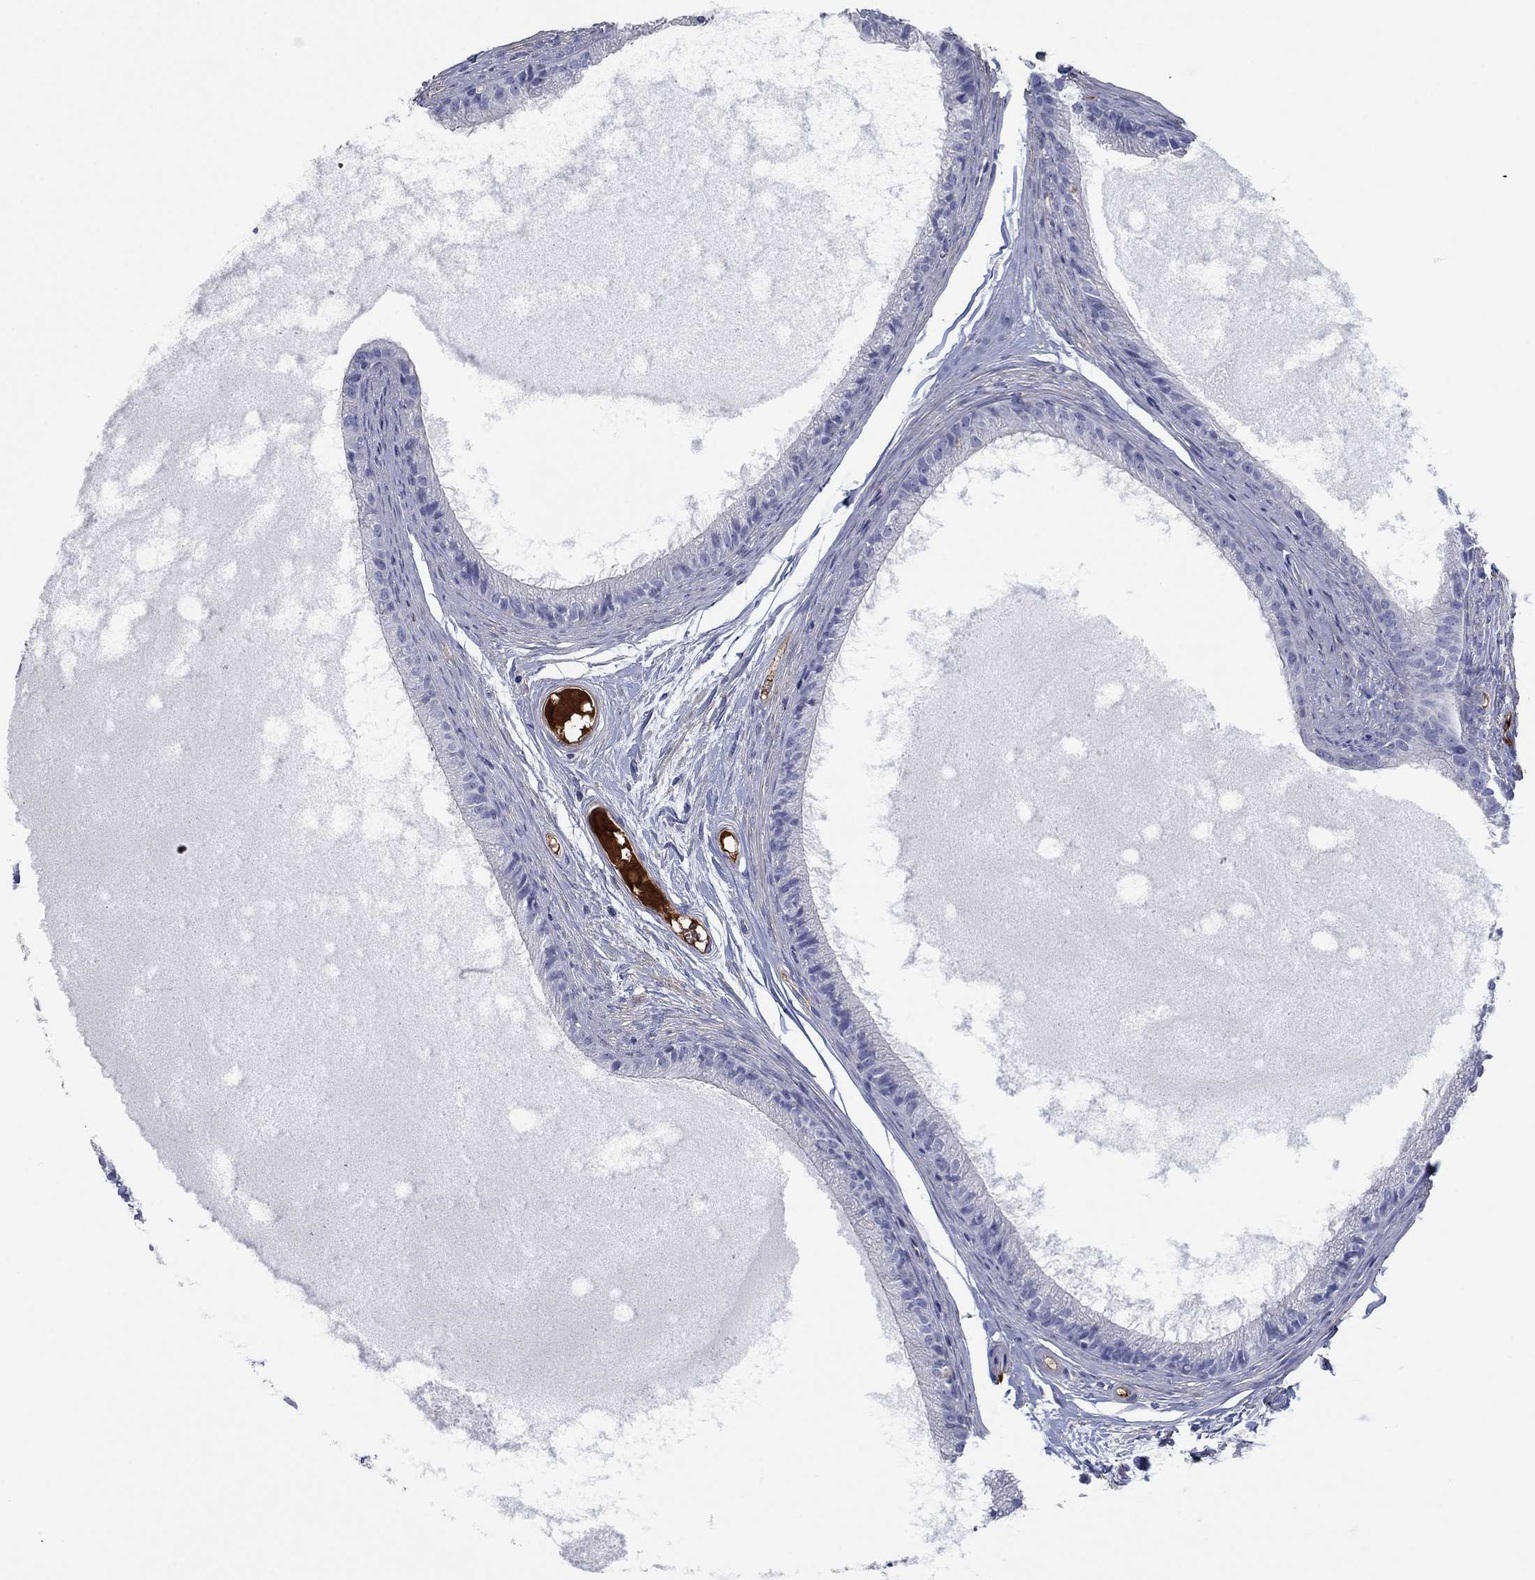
{"staining": {"intensity": "negative", "quantity": "none", "location": "none"}, "tissue": "epididymis", "cell_type": "Glandular cells", "image_type": "normal", "snomed": [{"axis": "morphology", "description": "Normal tissue, NOS"}, {"axis": "topography", "description": "Epididymis"}], "caption": "High power microscopy photomicrograph of an IHC image of benign epididymis, revealing no significant expression in glandular cells. (DAB IHC, high magnification).", "gene": "APOC3", "patient": {"sex": "male", "age": 51}}